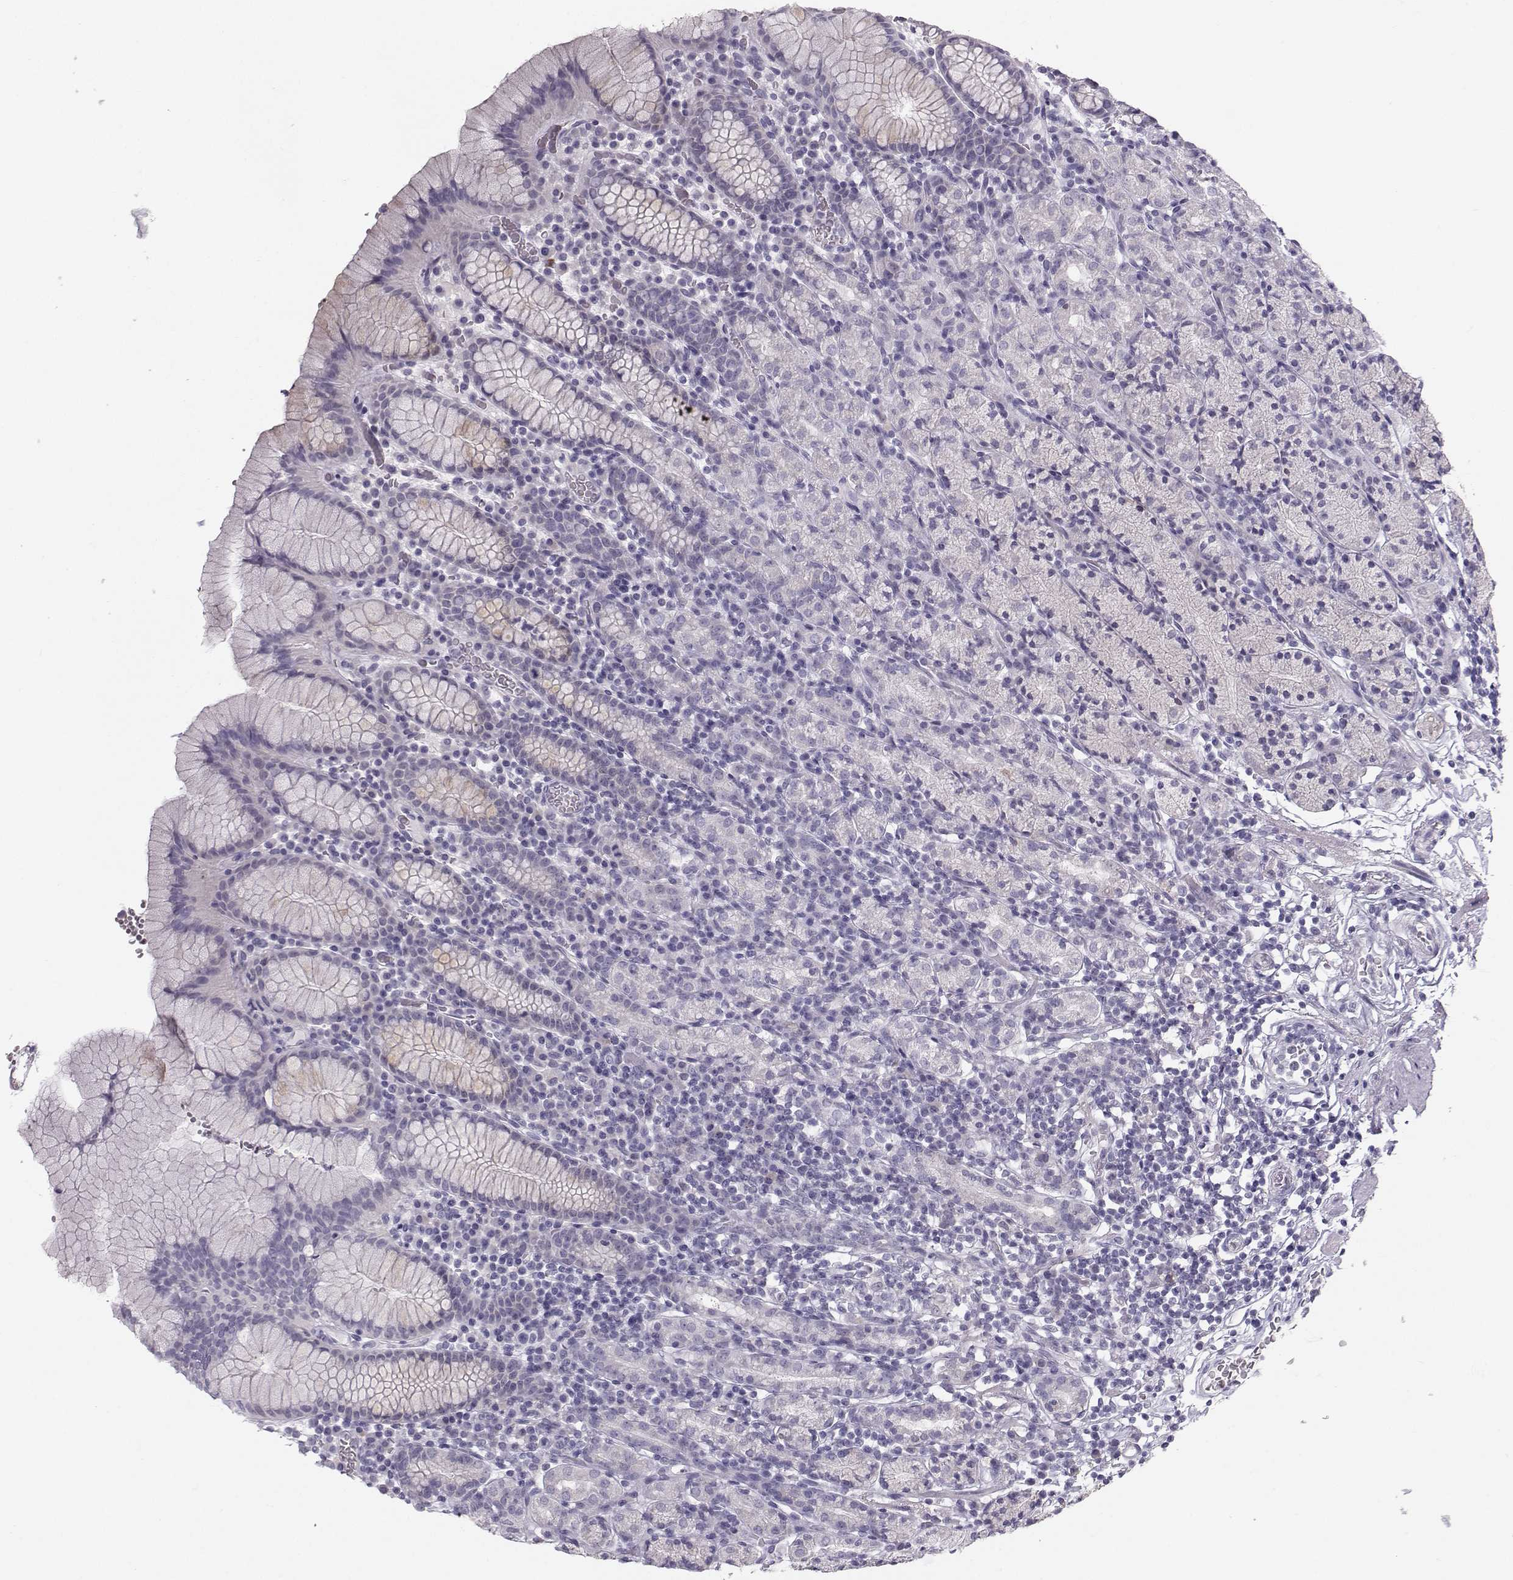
{"staining": {"intensity": "weak", "quantity": "<25%", "location": "cytoplasmic/membranous"}, "tissue": "stomach", "cell_type": "Glandular cells", "image_type": "normal", "snomed": [{"axis": "morphology", "description": "Normal tissue, NOS"}, {"axis": "topography", "description": "Stomach, upper"}, {"axis": "topography", "description": "Stomach"}], "caption": "Stomach was stained to show a protein in brown. There is no significant staining in glandular cells.", "gene": "CASR", "patient": {"sex": "male", "age": 62}}